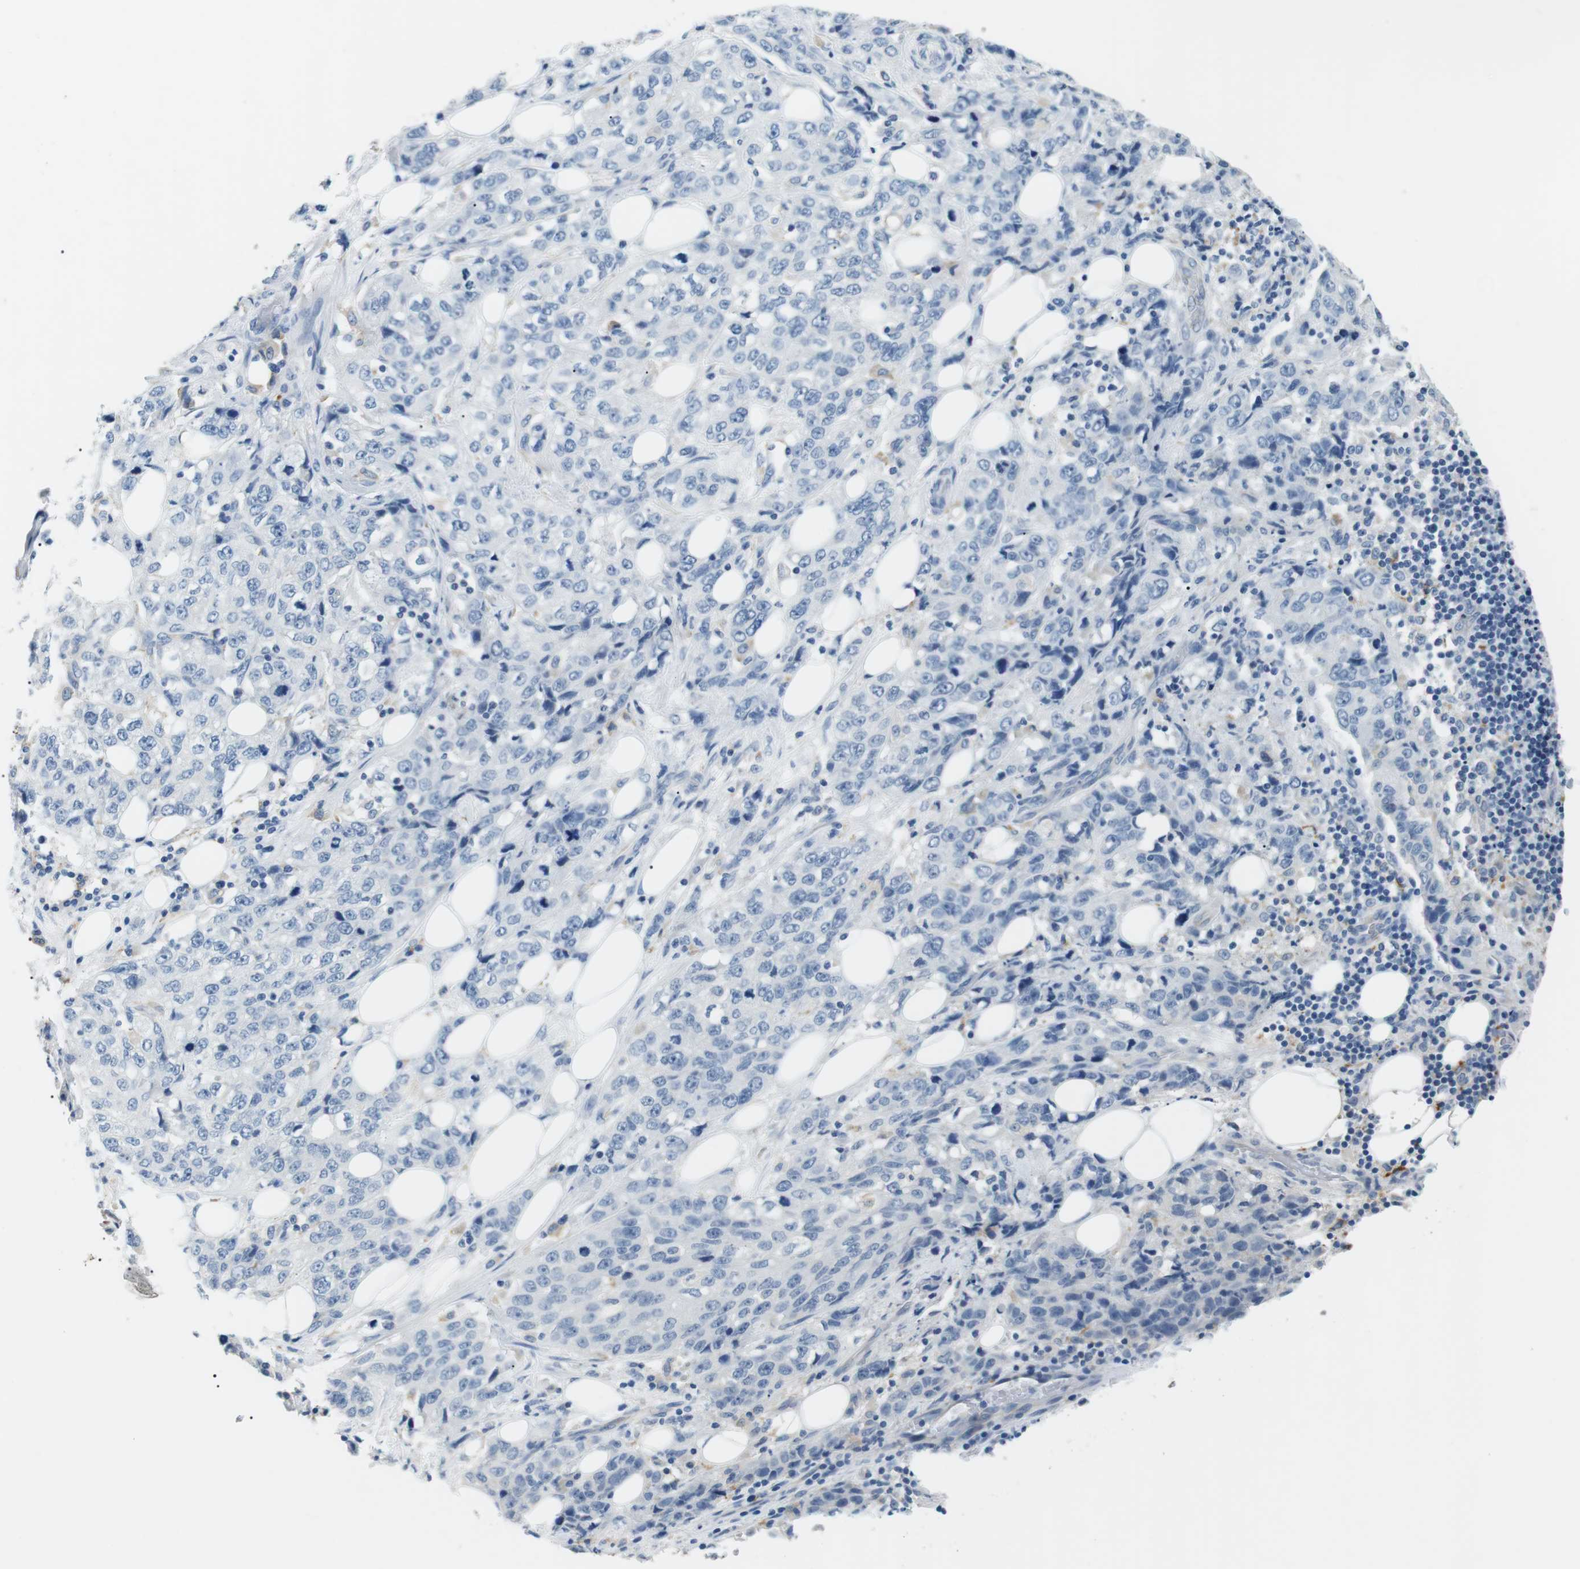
{"staining": {"intensity": "negative", "quantity": "none", "location": "none"}, "tissue": "stomach cancer", "cell_type": "Tumor cells", "image_type": "cancer", "snomed": [{"axis": "morphology", "description": "Adenocarcinoma, NOS"}, {"axis": "topography", "description": "Stomach"}], "caption": "This photomicrograph is of stomach adenocarcinoma stained with immunohistochemistry to label a protein in brown with the nuclei are counter-stained blue. There is no expression in tumor cells.", "gene": "FCGRT", "patient": {"sex": "male", "age": 48}}